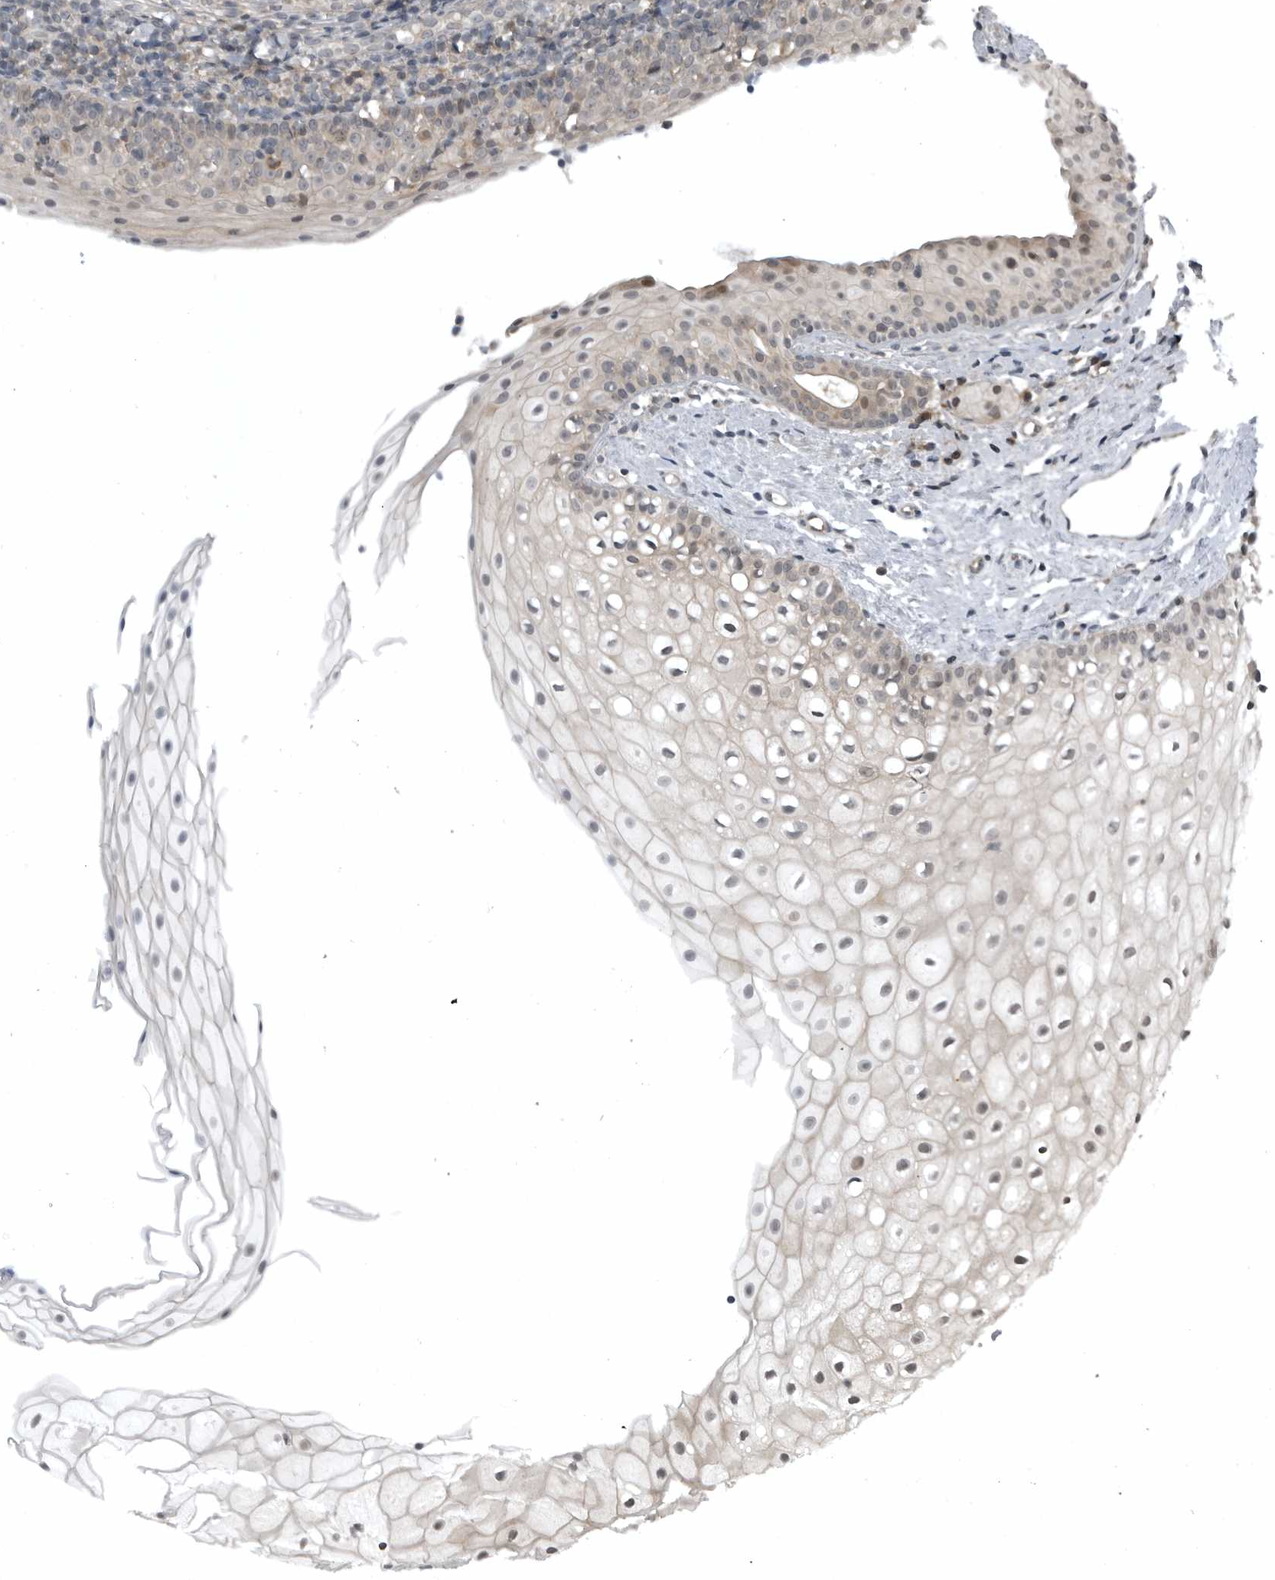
{"staining": {"intensity": "weak", "quantity": "<25%", "location": "nuclear"}, "tissue": "oral mucosa", "cell_type": "Squamous epithelial cells", "image_type": "normal", "snomed": [{"axis": "morphology", "description": "Normal tissue, NOS"}, {"axis": "topography", "description": "Oral tissue"}], "caption": "Immunohistochemistry (IHC) of unremarkable oral mucosa exhibits no expression in squamous epithelial cells. Nuclei are stained in blue.", "gene": "GAK", "patient": {"sex": "male", "age": 28}}